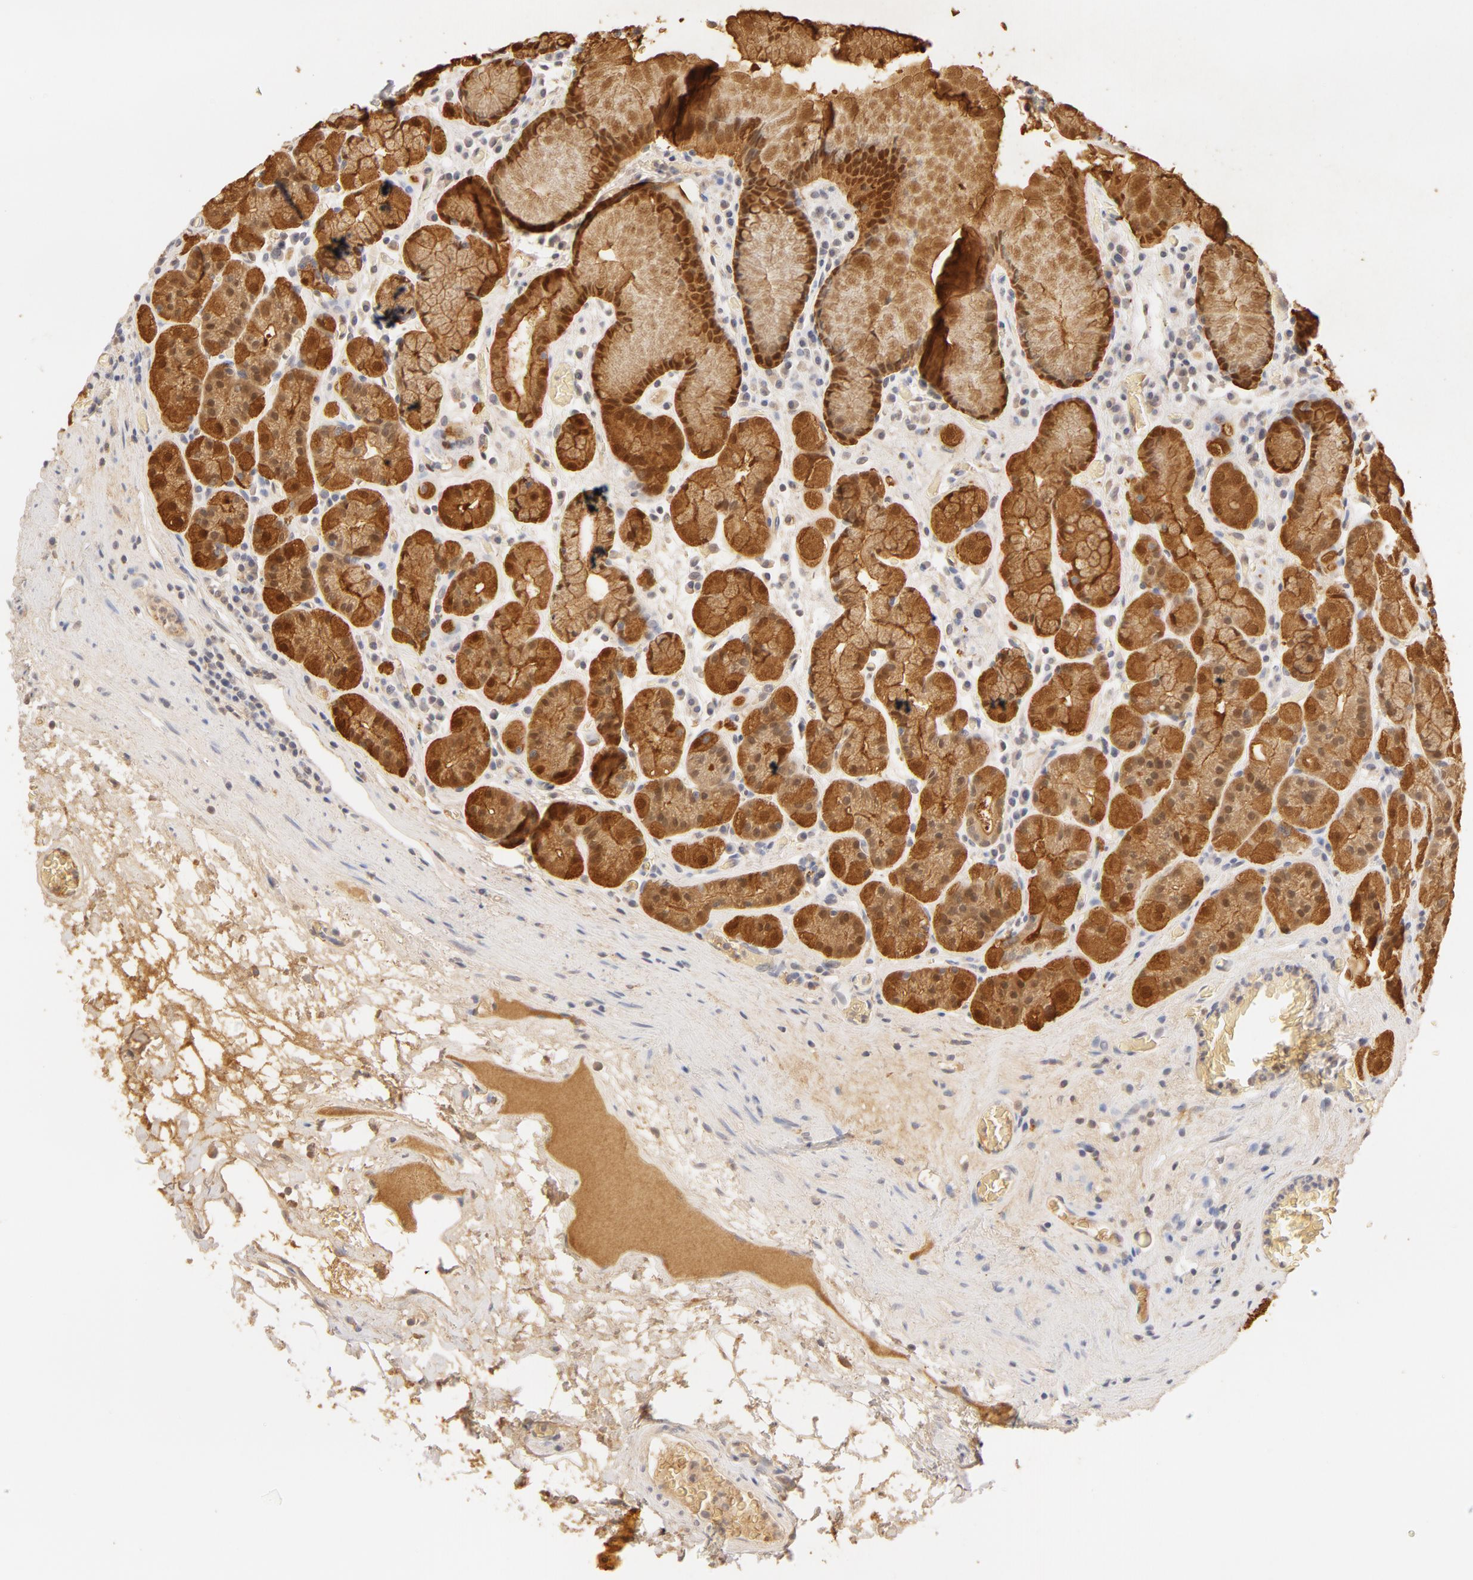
{"staining": {"intensity": "moderate", "quantity": ">75%", "location": "nuclear"}, "tissue": "stomach", "cell_type": "Glandular cells", "image_type": "normal", "snomed": [{"axis": "morphology", "description": "Normal tissue, NOS"}, {"axis": "topography", "description": "Stomach, lower"}], "caption": "The micrograph exhibits staining of benign stomach, revealing moderate nuclear protein expression (brown color) within glandular cells. (brown staining indicates protein expression, while blue staining denotes nuclei).", "gene": "CA2", "patient": {"sex": "male", "age": 58}}